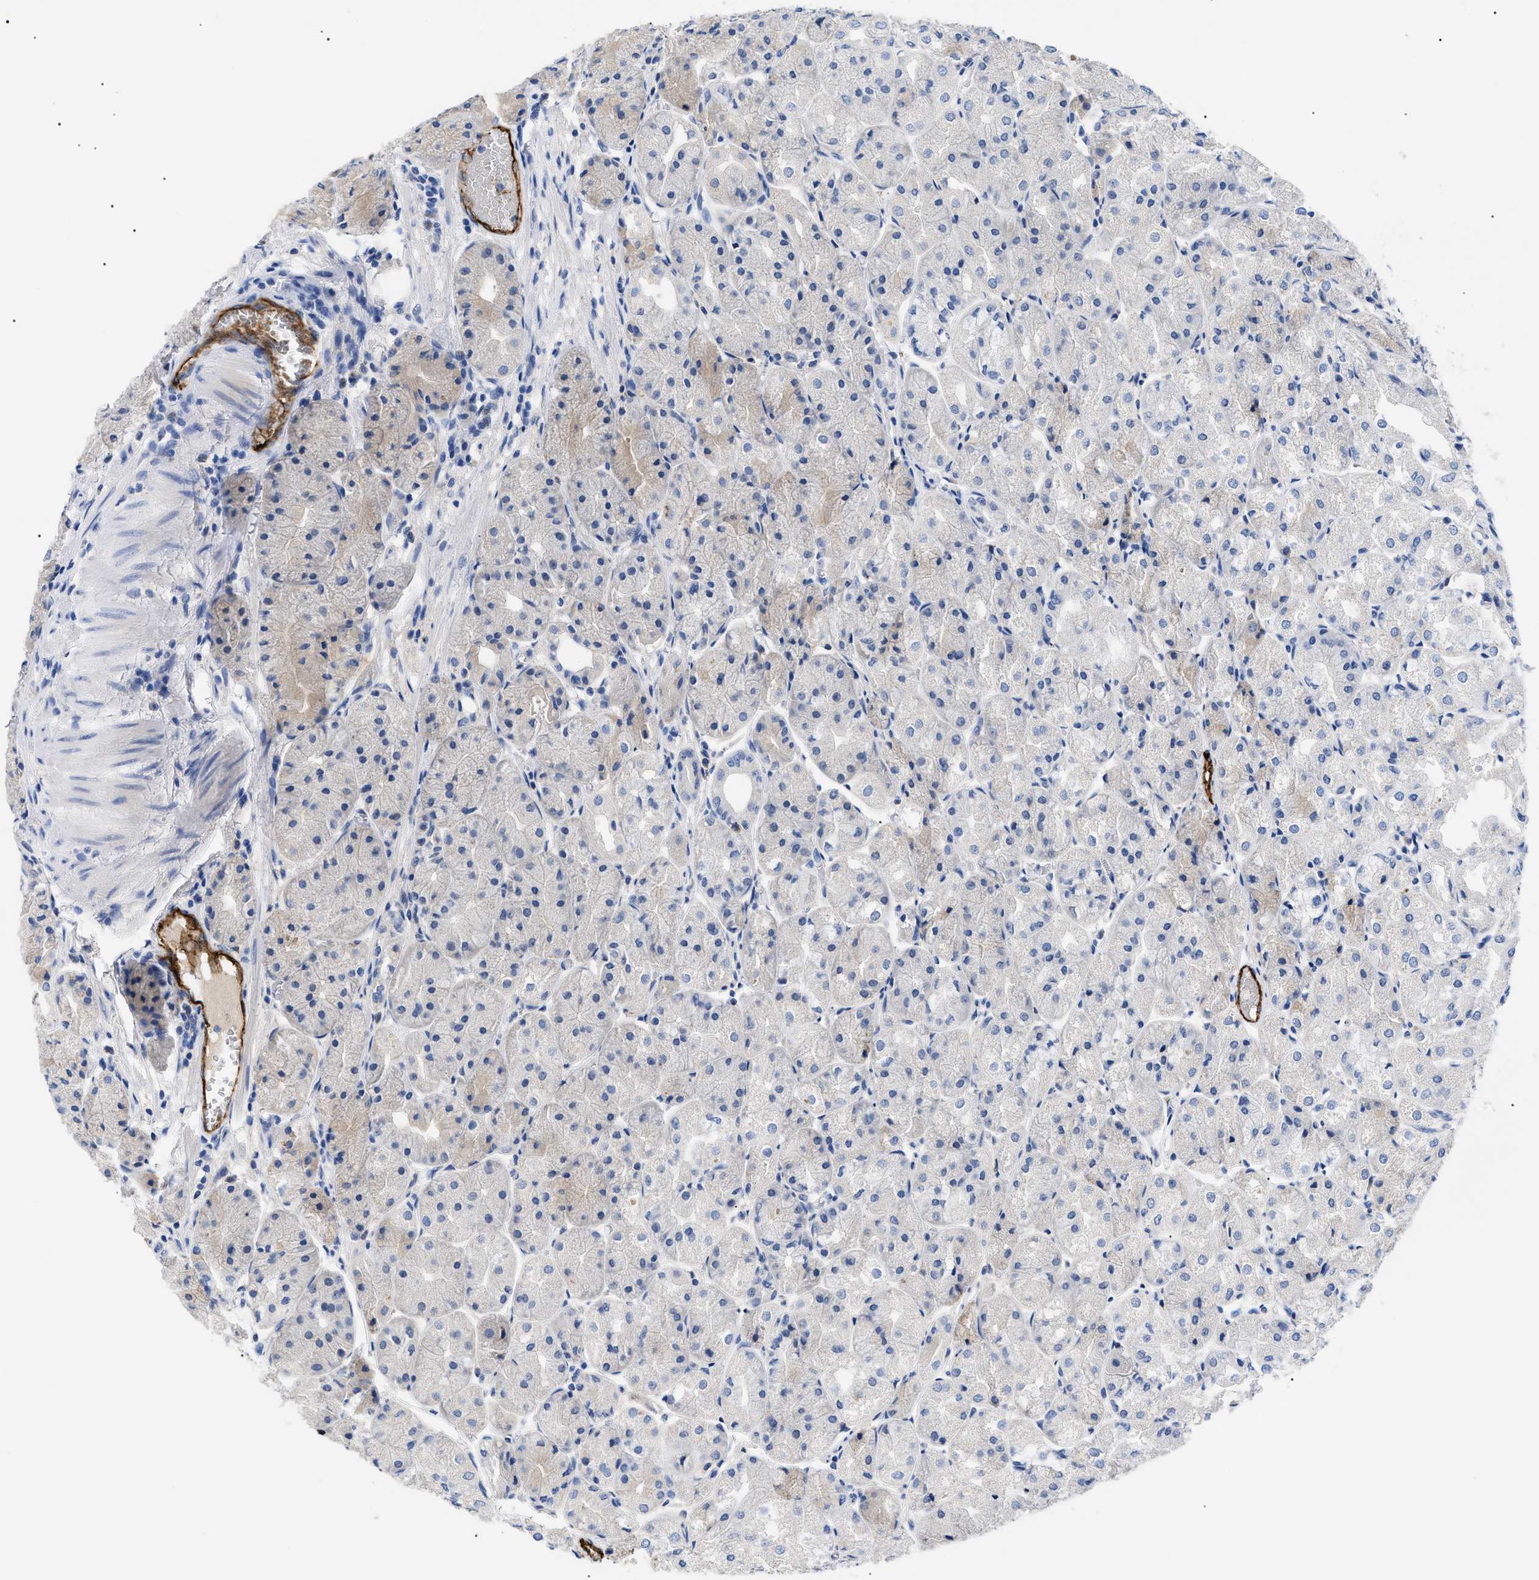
{"staining": {"intensity": "negative", "quantity": "none", "location": "none"}, "tissue": "stomach", "cell_type": "Glandular cells", "image_type": "normal", "snomed": [{"axis": "morphology", "description": "Normal tissue, NOS"}, {"axis": "topography", "description": "Stomach, upper"}], "caption": "A high-resolution micrograph shows immunohistochemistry (IHC) staining of normal stomach, which shows no significant positivity in glandular cells.", "gene": "ACKR1", "patient": {"sex": "male", "age": 72}}